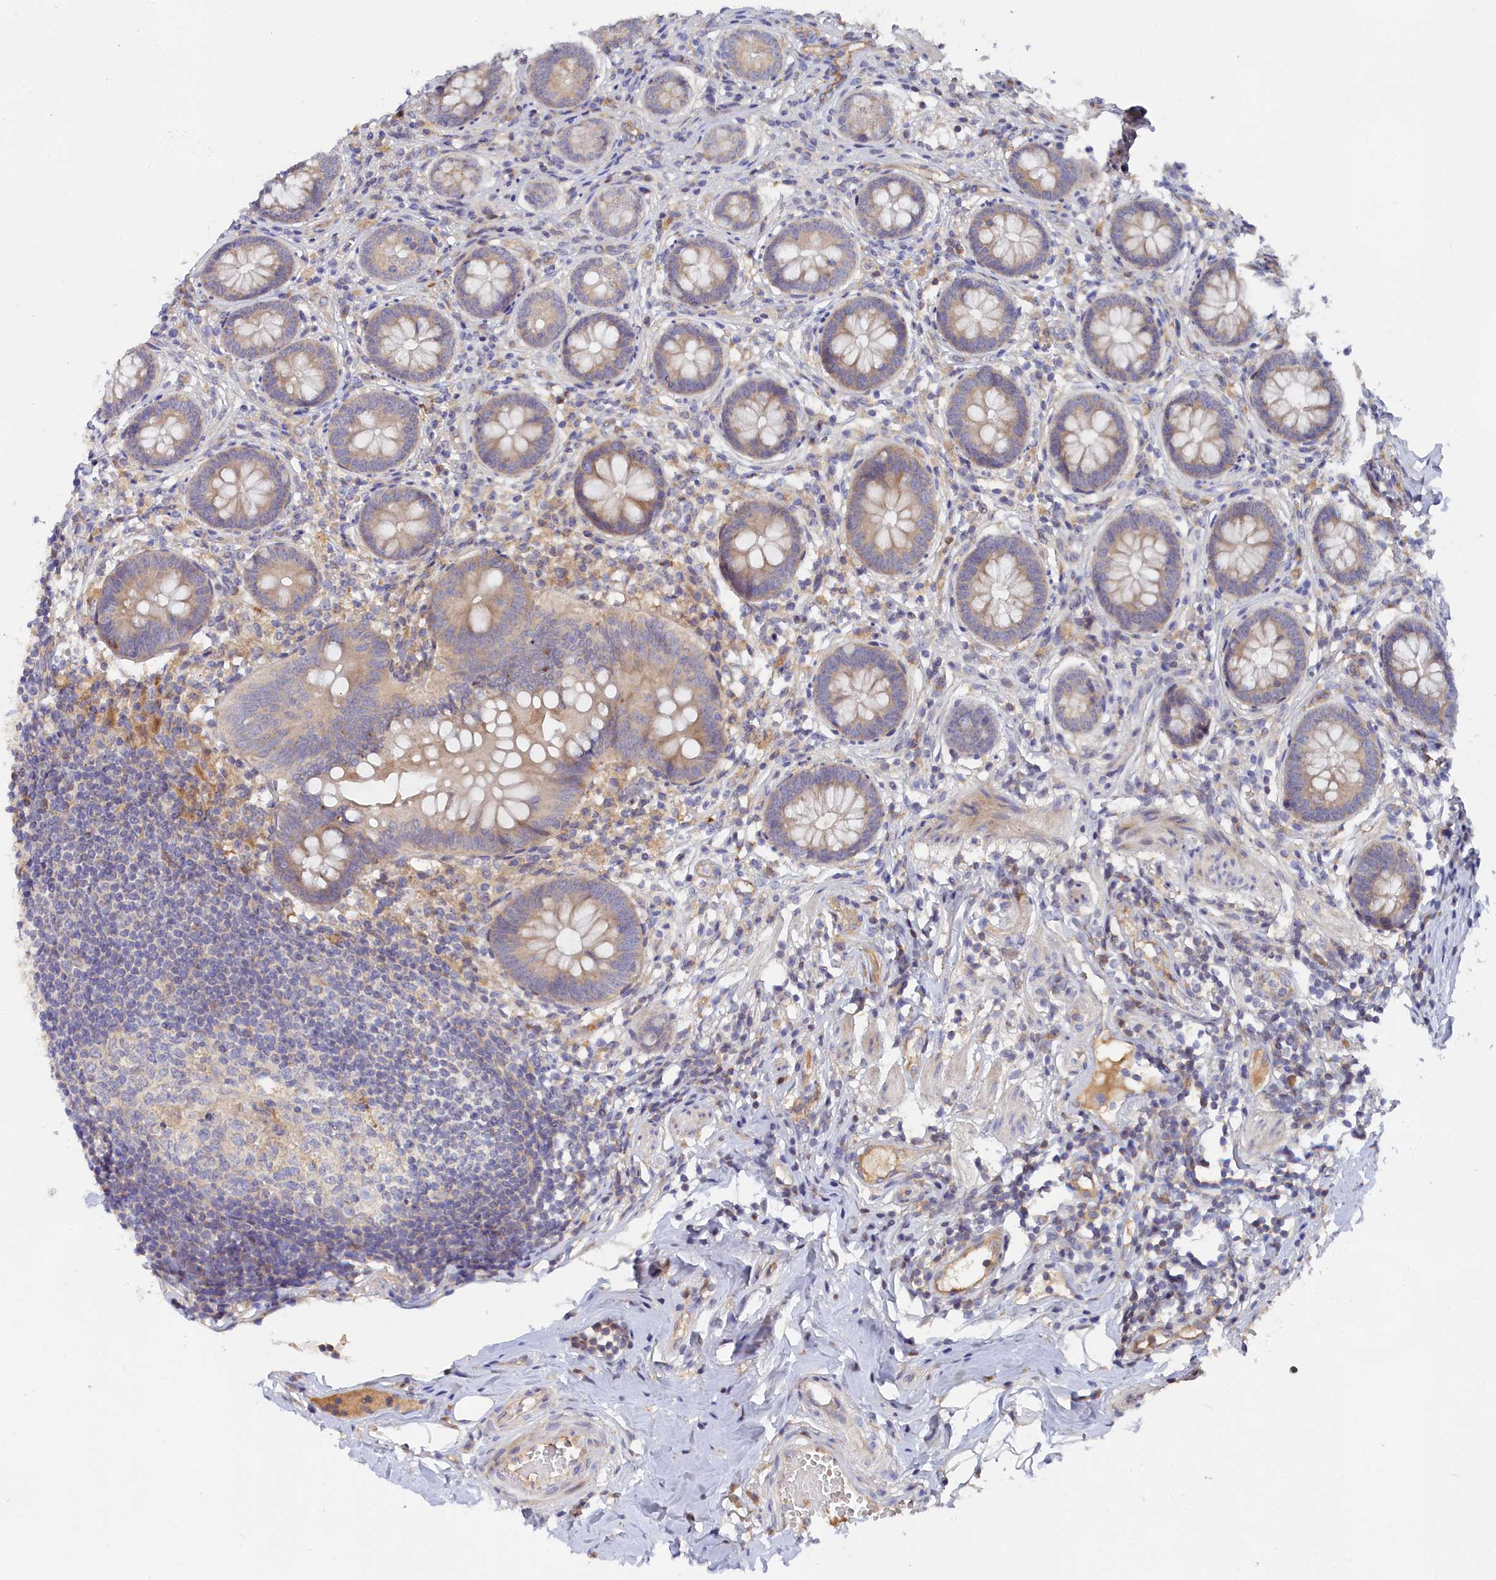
{"staining": {"intensity": "weak", "quantity": "25%-75%", "location": "cytoplasmic/membranous"}, "tissue": "appendix", "cell_type": "Glandular cells", "image_type": "normal", "snomed": [{"axis": "morphology", "description": "Normal tissue, NOS"}, {"axis": "topography", "description": "Appendix"}], "caption": "The histopathology image demonstrates immunohistochemical staining of normal appendix. There is weak cytoplasmic/membranous staining is identified in approximately 25%-75% of glandular cells. (Stains: DAB (3,3'-diaminobenzidine) in brown, nuclei in blue, Microscopy: brightfield microscopy at high magnification).", "gene": "SPATA5L1", "patient": {"sex": "female", "age": 62}}